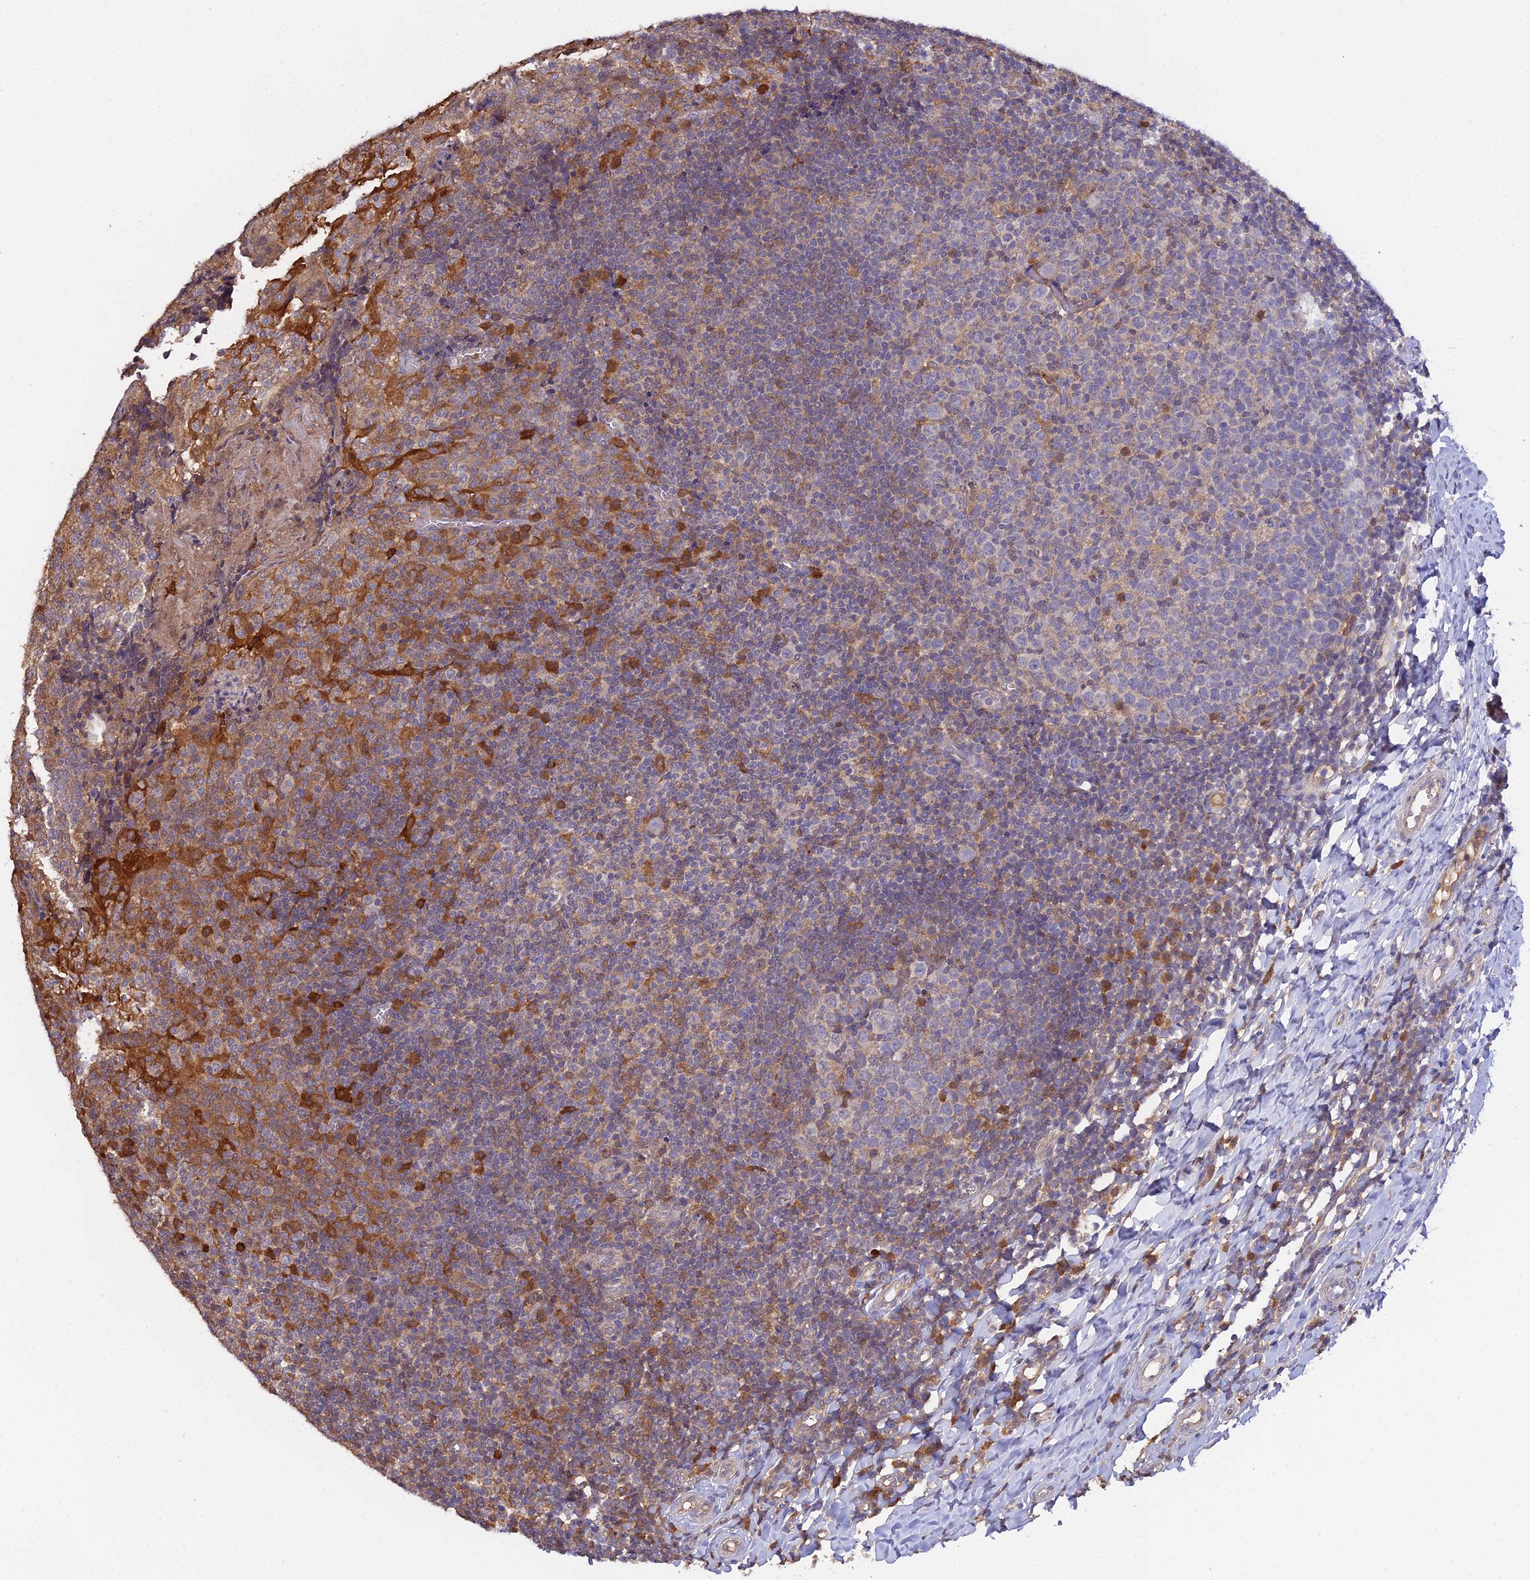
{"staining": {"intensity": "weak", "quantity": "<25%", "location": "cytoplasmic/membranous,nuclear"}, "tissue": "tonsil", "cell_type": "Germinal center cells", "image_type": "normal", "snomed": [{"axis": "morphology", "description": "Normal tissue, NOS"}, {"axis": "topography", "description": "Tonsil"}], "caption": "IHC micrograph of unremarkable human tonsil stained for a protein (brown), which exhibits no staining in germinal center cells.", "gene": "FBP1", "patient": {"sex": "female", "age": 19}}